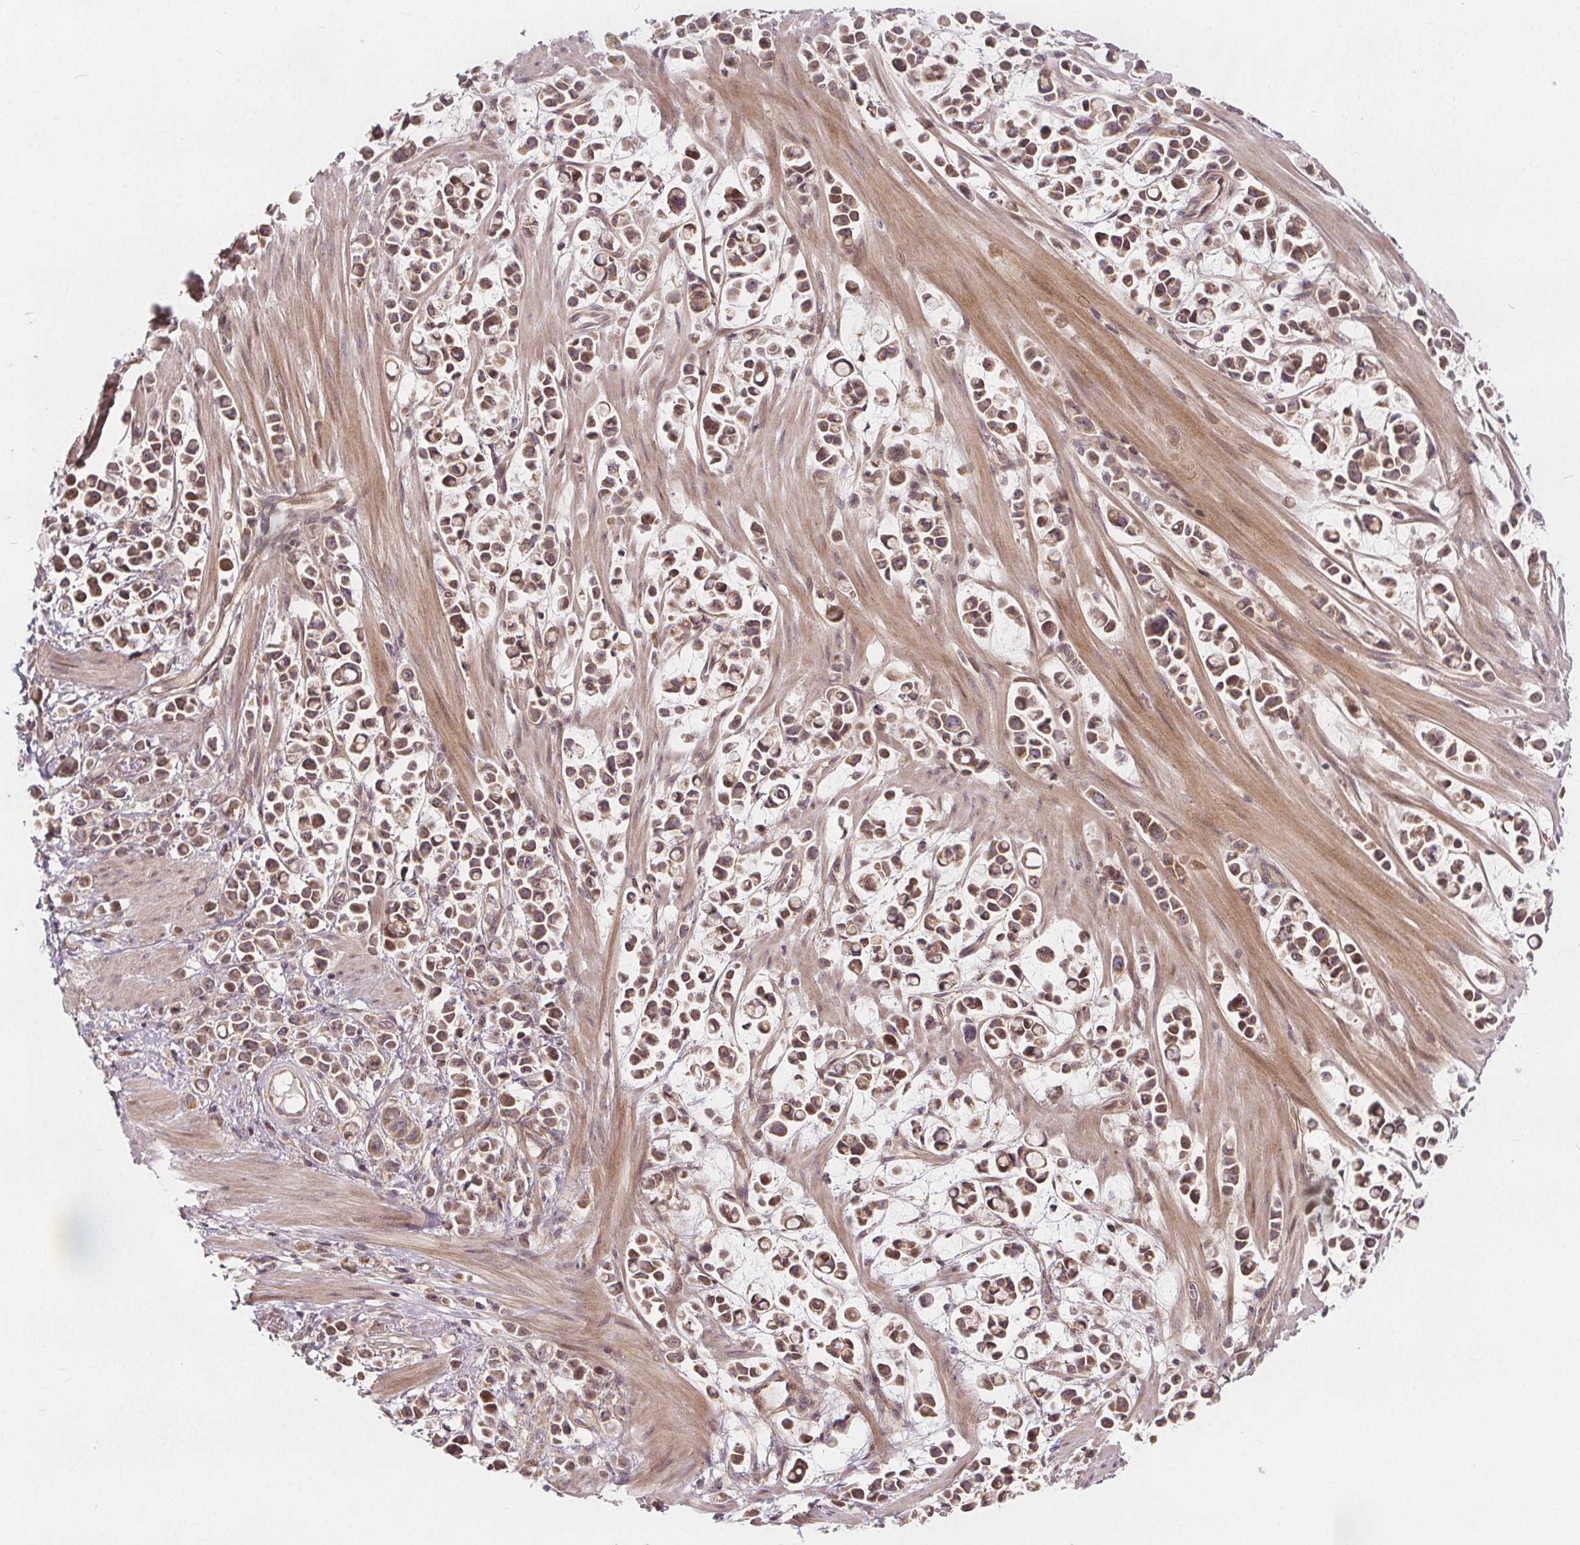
{"staining": {"intensity": "moderate", "quantity": ">75%", "location": "nuclear"}, "tissue": "stomach cancer", "cell_type": "Tumor cells", "image_type": "cancer", "snomed": [{"axis": "morphology", "description": "Adenocarcinoma, NOS"}, {"axis": "topography", "description": "Stomach"}], "caption": "Immunohistochemical staining of stomach cancer (adenocarcinoma) exhibits medium levels of moderate nuclear protein staining in about >75% of tumor cells.", "gene": "AKT1S1", "patient": {"sex": "male", "age": 82}}